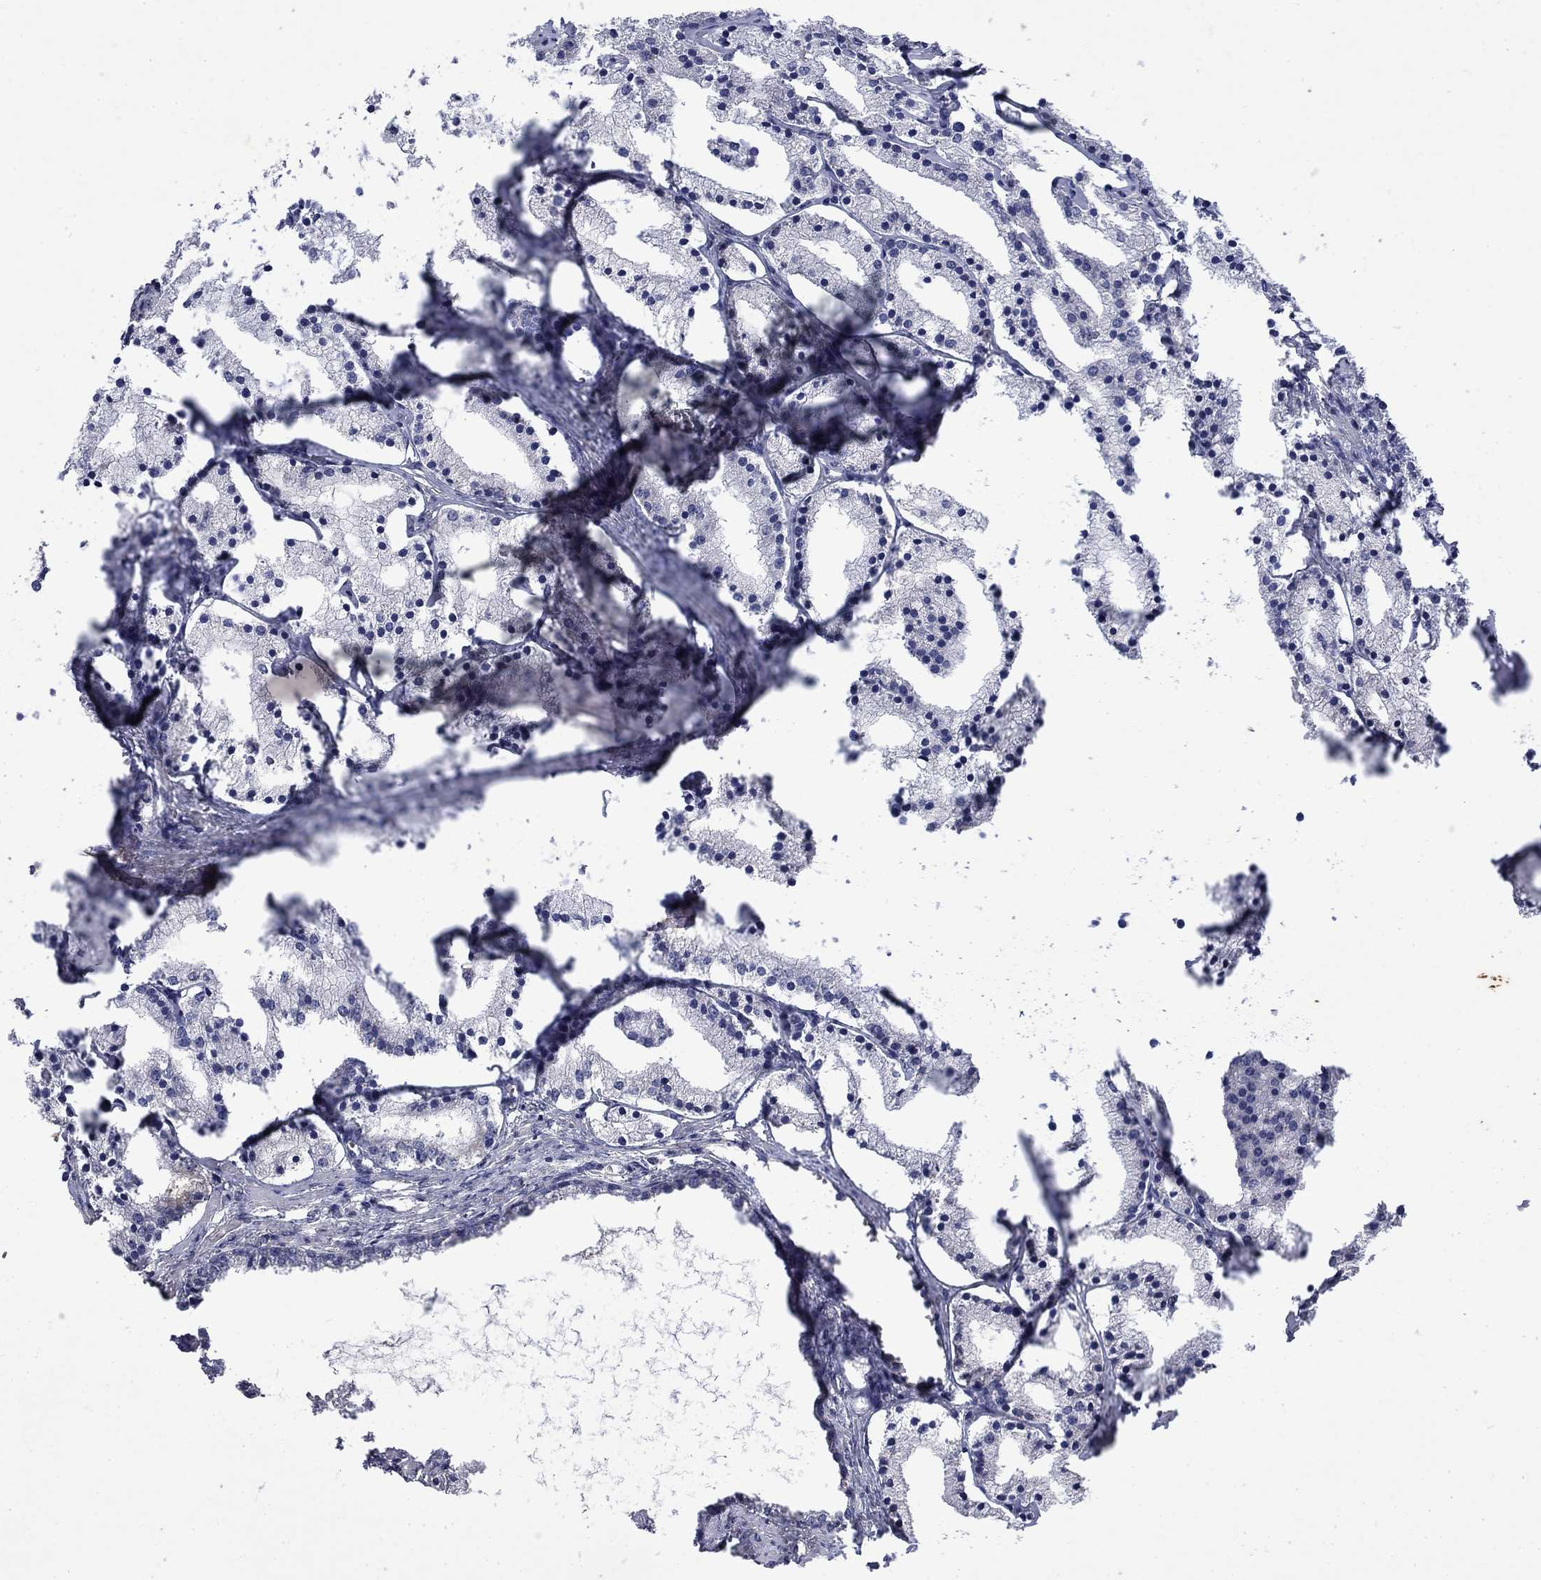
{"staining": {"intensity": "negative", "quantity": "none", "location": "none"}, "tissue": "prostate cancer", "cell_type": "Tumor cells", "image_type": "cancer", "snomed": [{"axis": "morphology", "description": "Adenocarcinoma, NOS"}, {"axis": "topography", "description": "Prostate"}], "caption": "Immunohistochemistry (IHC) photomicrograph of neoplastic tissue: human prostate cancer stained with DAB shows no significant protein staining in tumor cells.", "gene": "HSPA12A", "patient": {"sex": "male", "age": 69}}